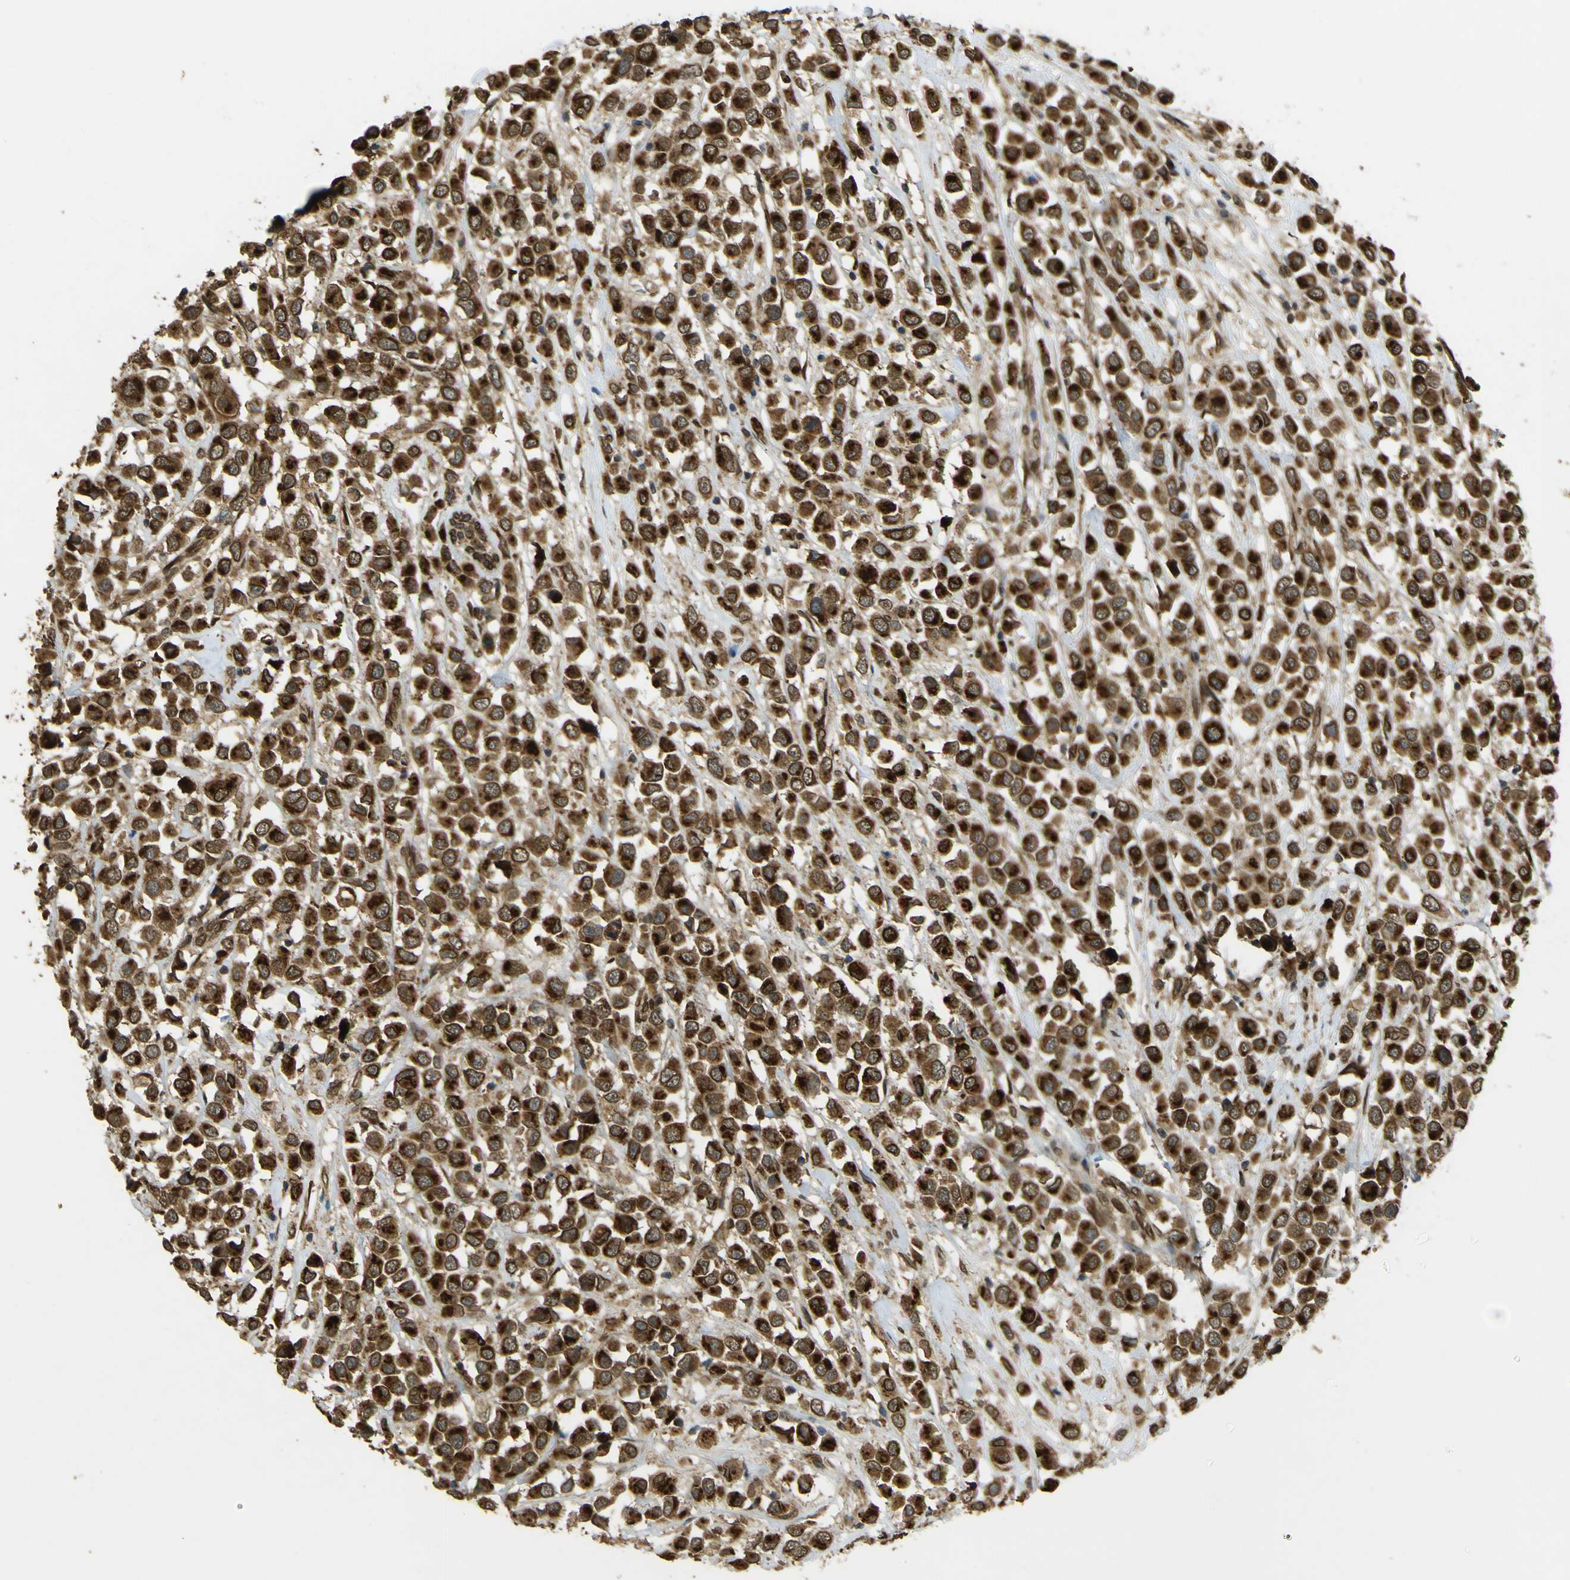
{"staining": {"intensity": "strong", "quantity": ">75%", "location": "cytoplasmic/membranous"}, "tissue": "breast cancer", "cell_type": "Tumor cells", "image_type": "cancer", "snomed": [{"axis": "morphology", "description": "Duct carcinoma"}, {"axis": "topography", "description": "Breast"}], "caption": "Breast cancer (intraductal carcinoma) was stained to show a protein in brown. There is high levels of strong cytoplasmic/membranous positivity in about >75% of tumor cells.", "gene": "GALNT1", "patient": {"sex": "female", "age": 61}}